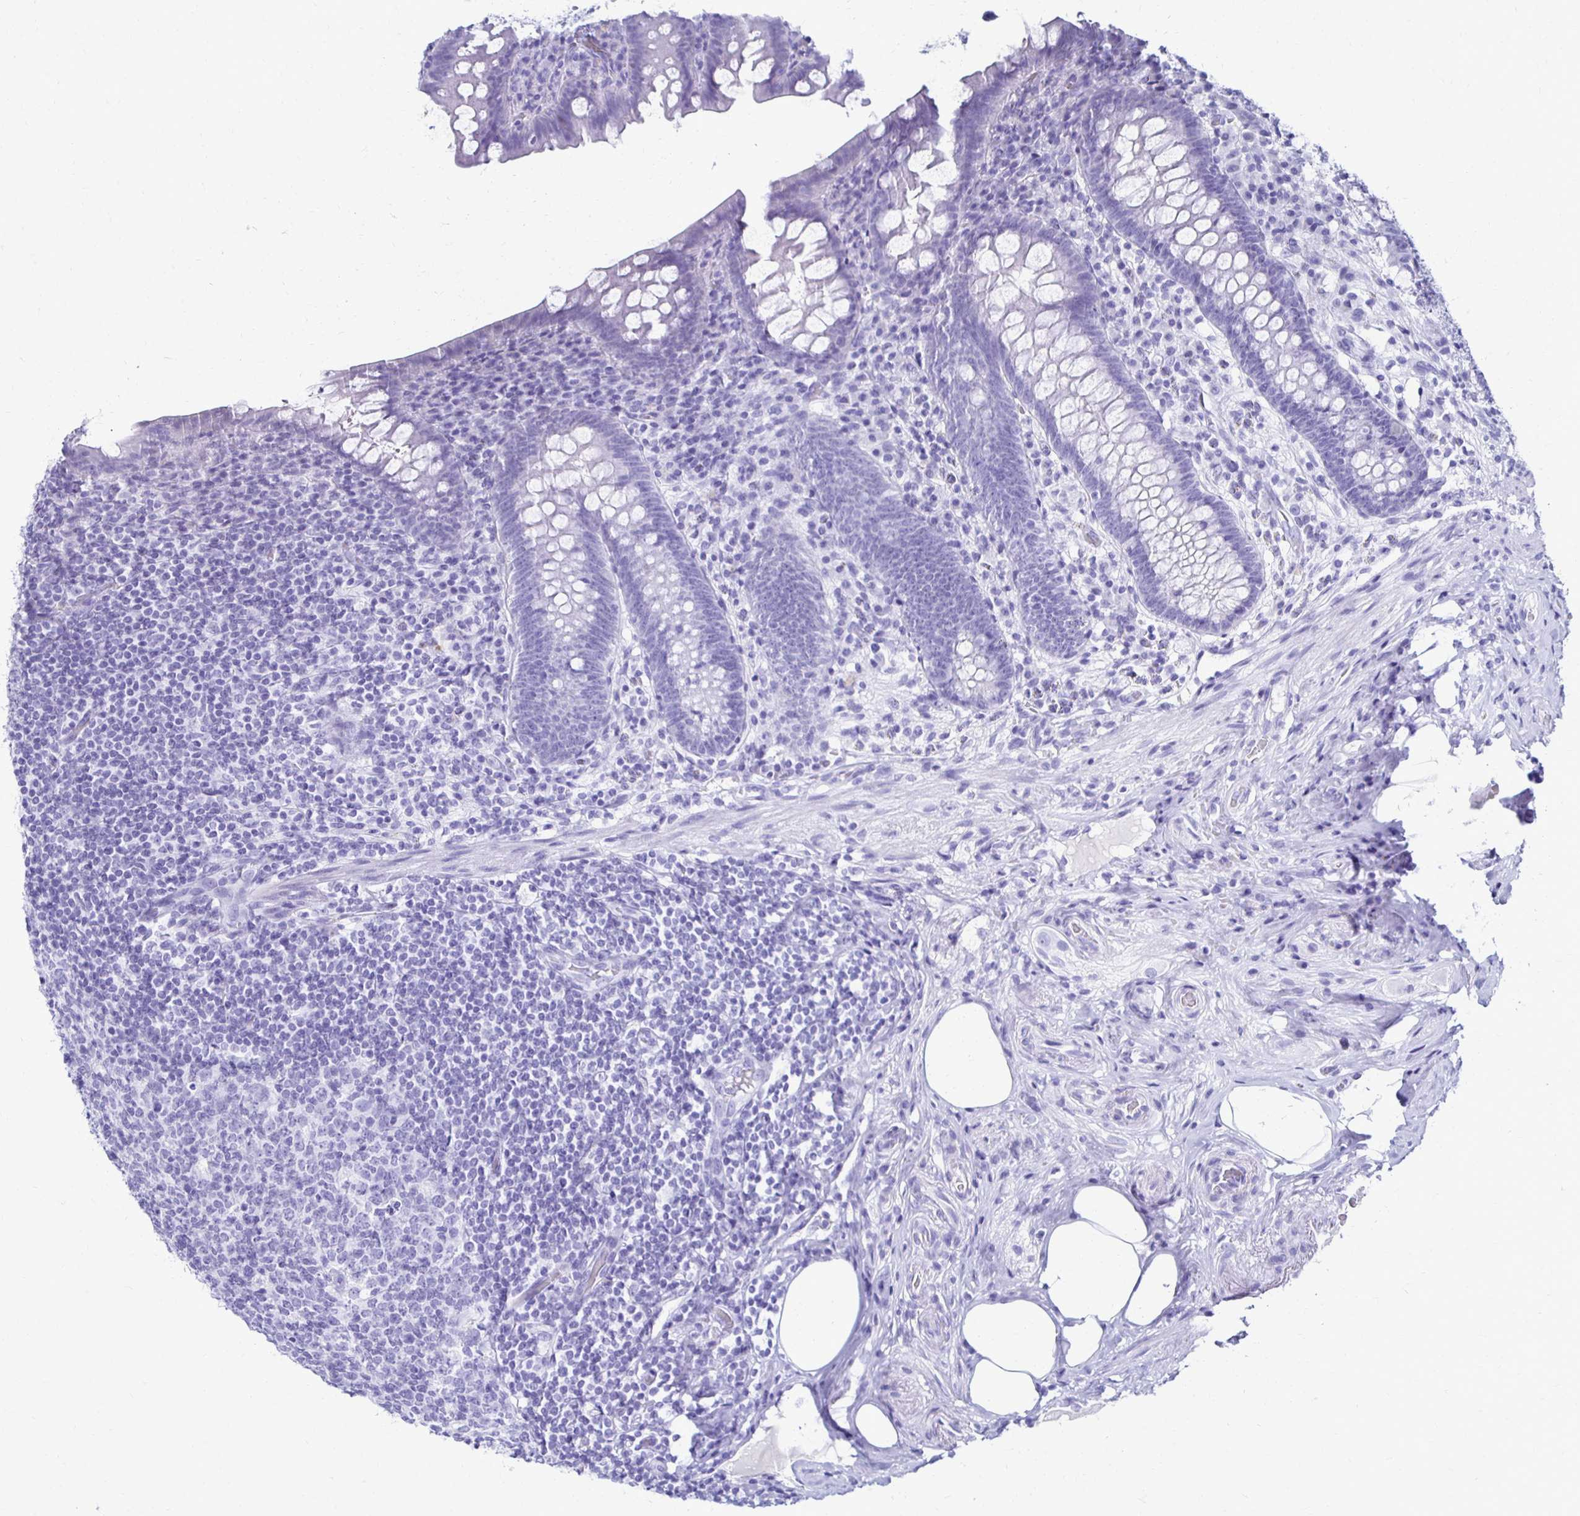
{"staining": {"intensity": "negative", "quantity": "none", "location": "none"}, "tissue": "appendix", "cell_type": "Glandular cells", "image_type": "normal", "snomed": [{"axis": "morphology", "description": "Normal tissue, NOS"}, {"axis": "topography", "description": "Appendix"}], "caption": "Immunohistochemical staining of benign human appendix demonstrates no significant expression in glandular cells.", "gene": "CST5", "patient": {"sex": "male", "age": 71}}